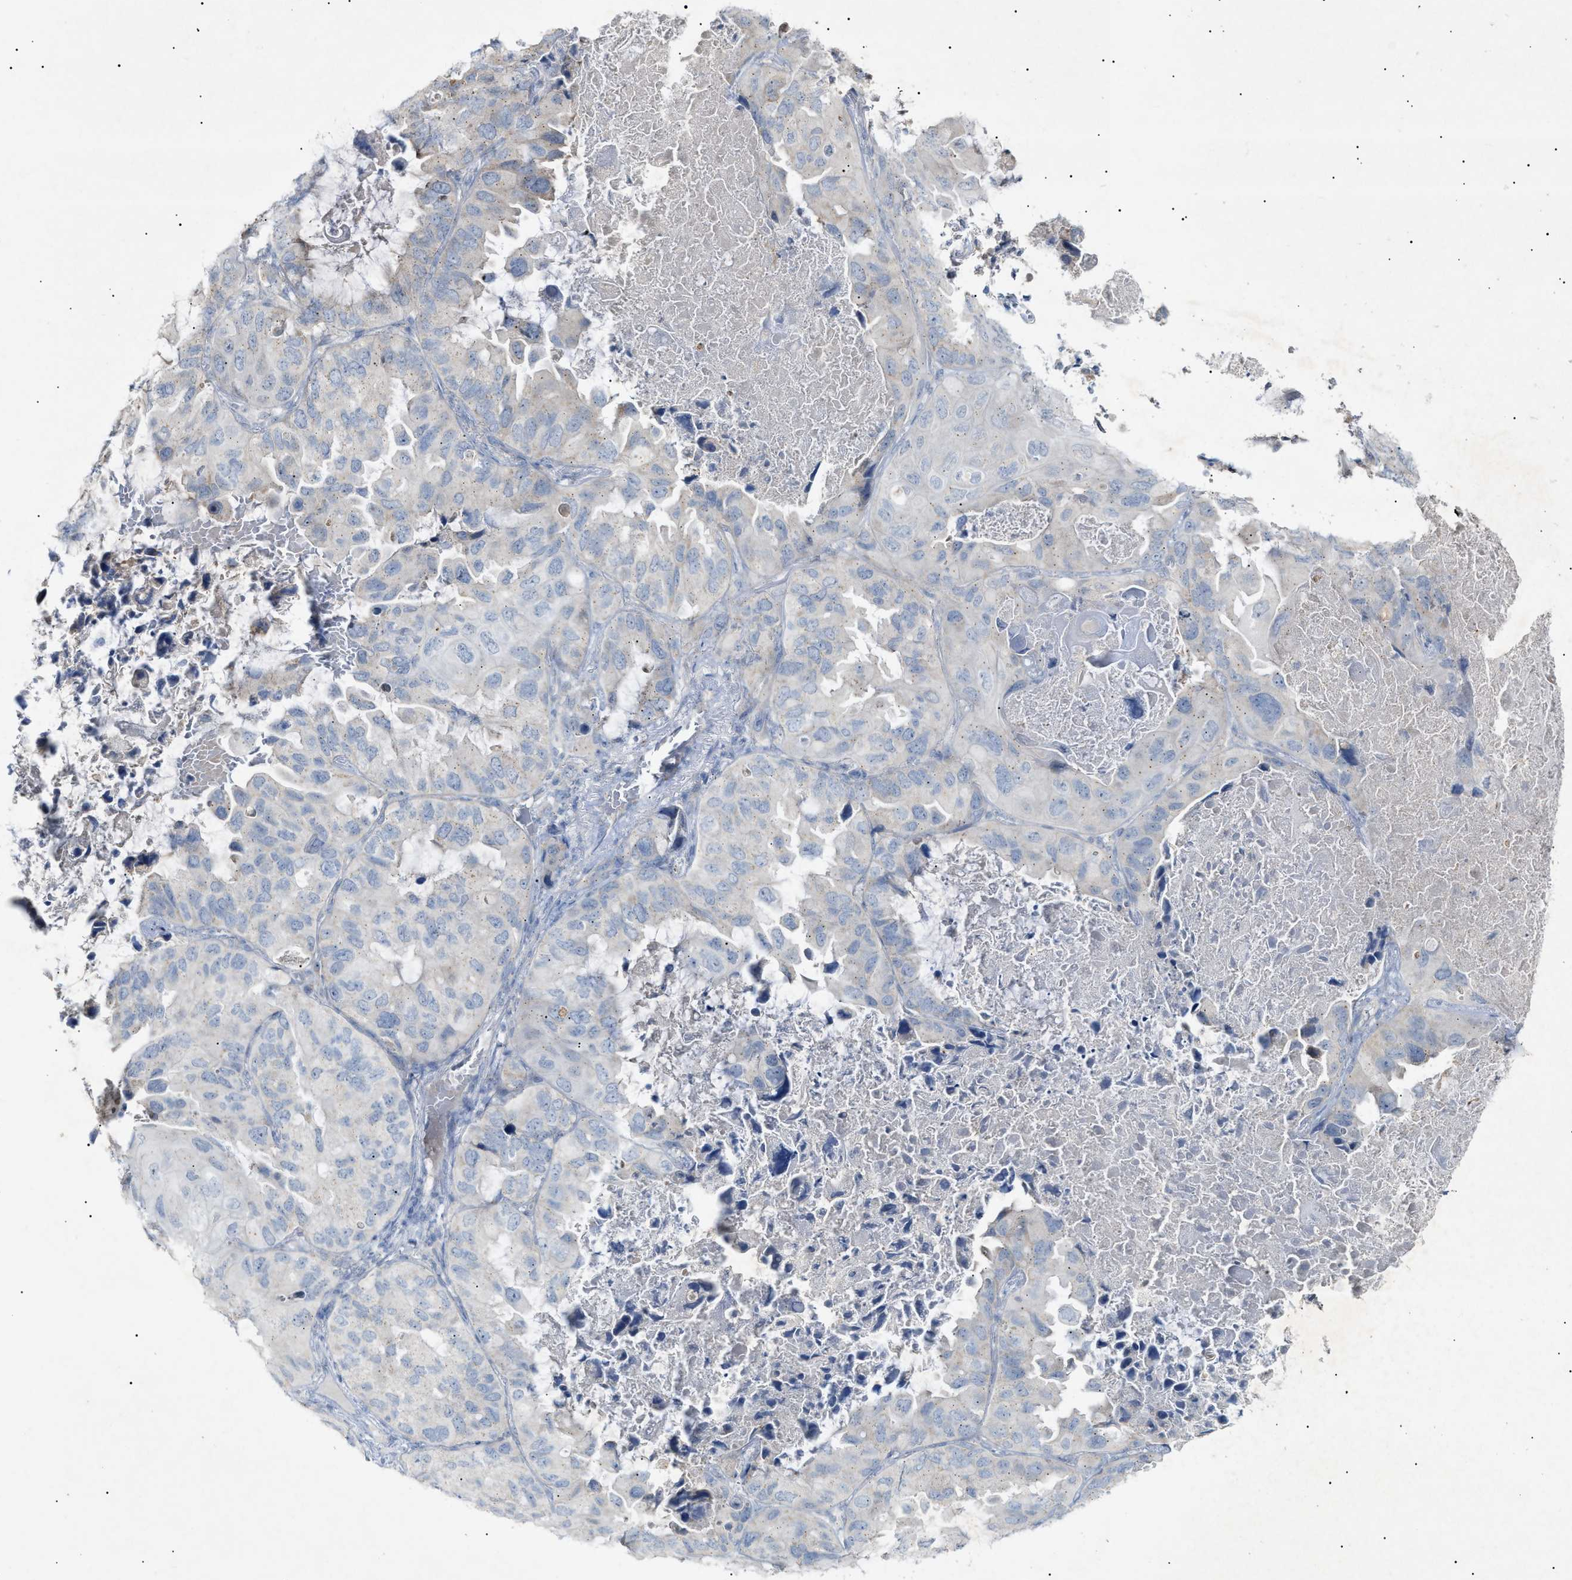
{"staining": {"intensity": "negative", "quantity": "none", "location": "none"}, "tissue": "lung cancer", "cell_type": "Tumor cells", "image_type": "cancer", "snomed": [{"axis": "morphology", "description": "Squamous cell carcinoma, NOS"}, {"axis": "topography", "description": "Lung"}], "caption": "IHC of squamous cell carcinoma (lung) displays no positivity in tumor cells.", "gene": "SLC25A31", "patient": {"sex": "female", "age": 73}}